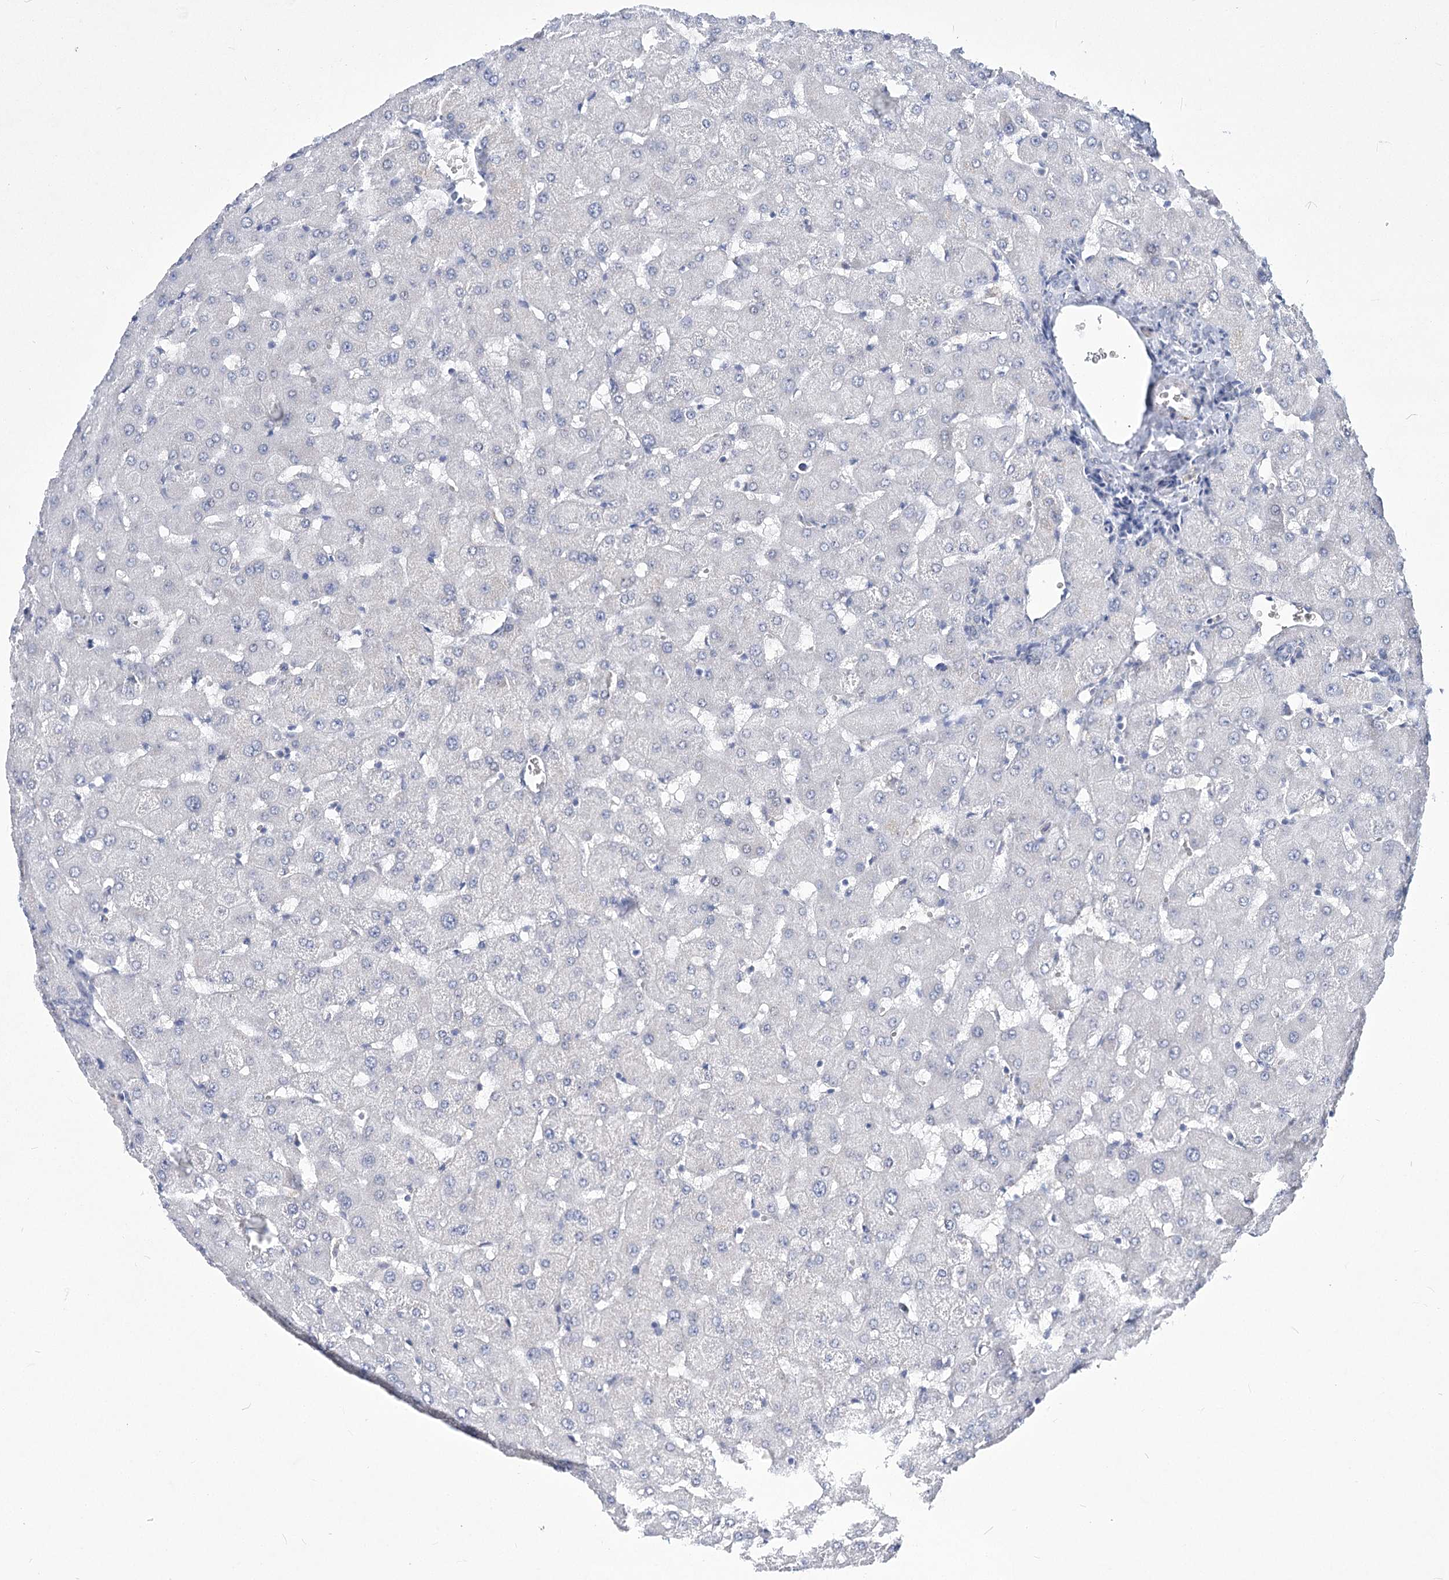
{"staining": {"intensity": "negative", "quantity": "none", "location": "none"}, "tissue": "liver", "cell_type": "Cholangiocytes", "image_type": "normal", "snomed": [{"axis": "morphology", "description": "Normal tissue, NOS"}, {"axis": "topography", "description": "Liver"}], "caption": "Histopathology image shows no protein positivity in cholangiocytes of normal liver. (Immunohistochemistry (ihc), brightfield microscopy, high magnification).", "gene": "PDHB", "patient": {"sex": "female", "age": 63}}